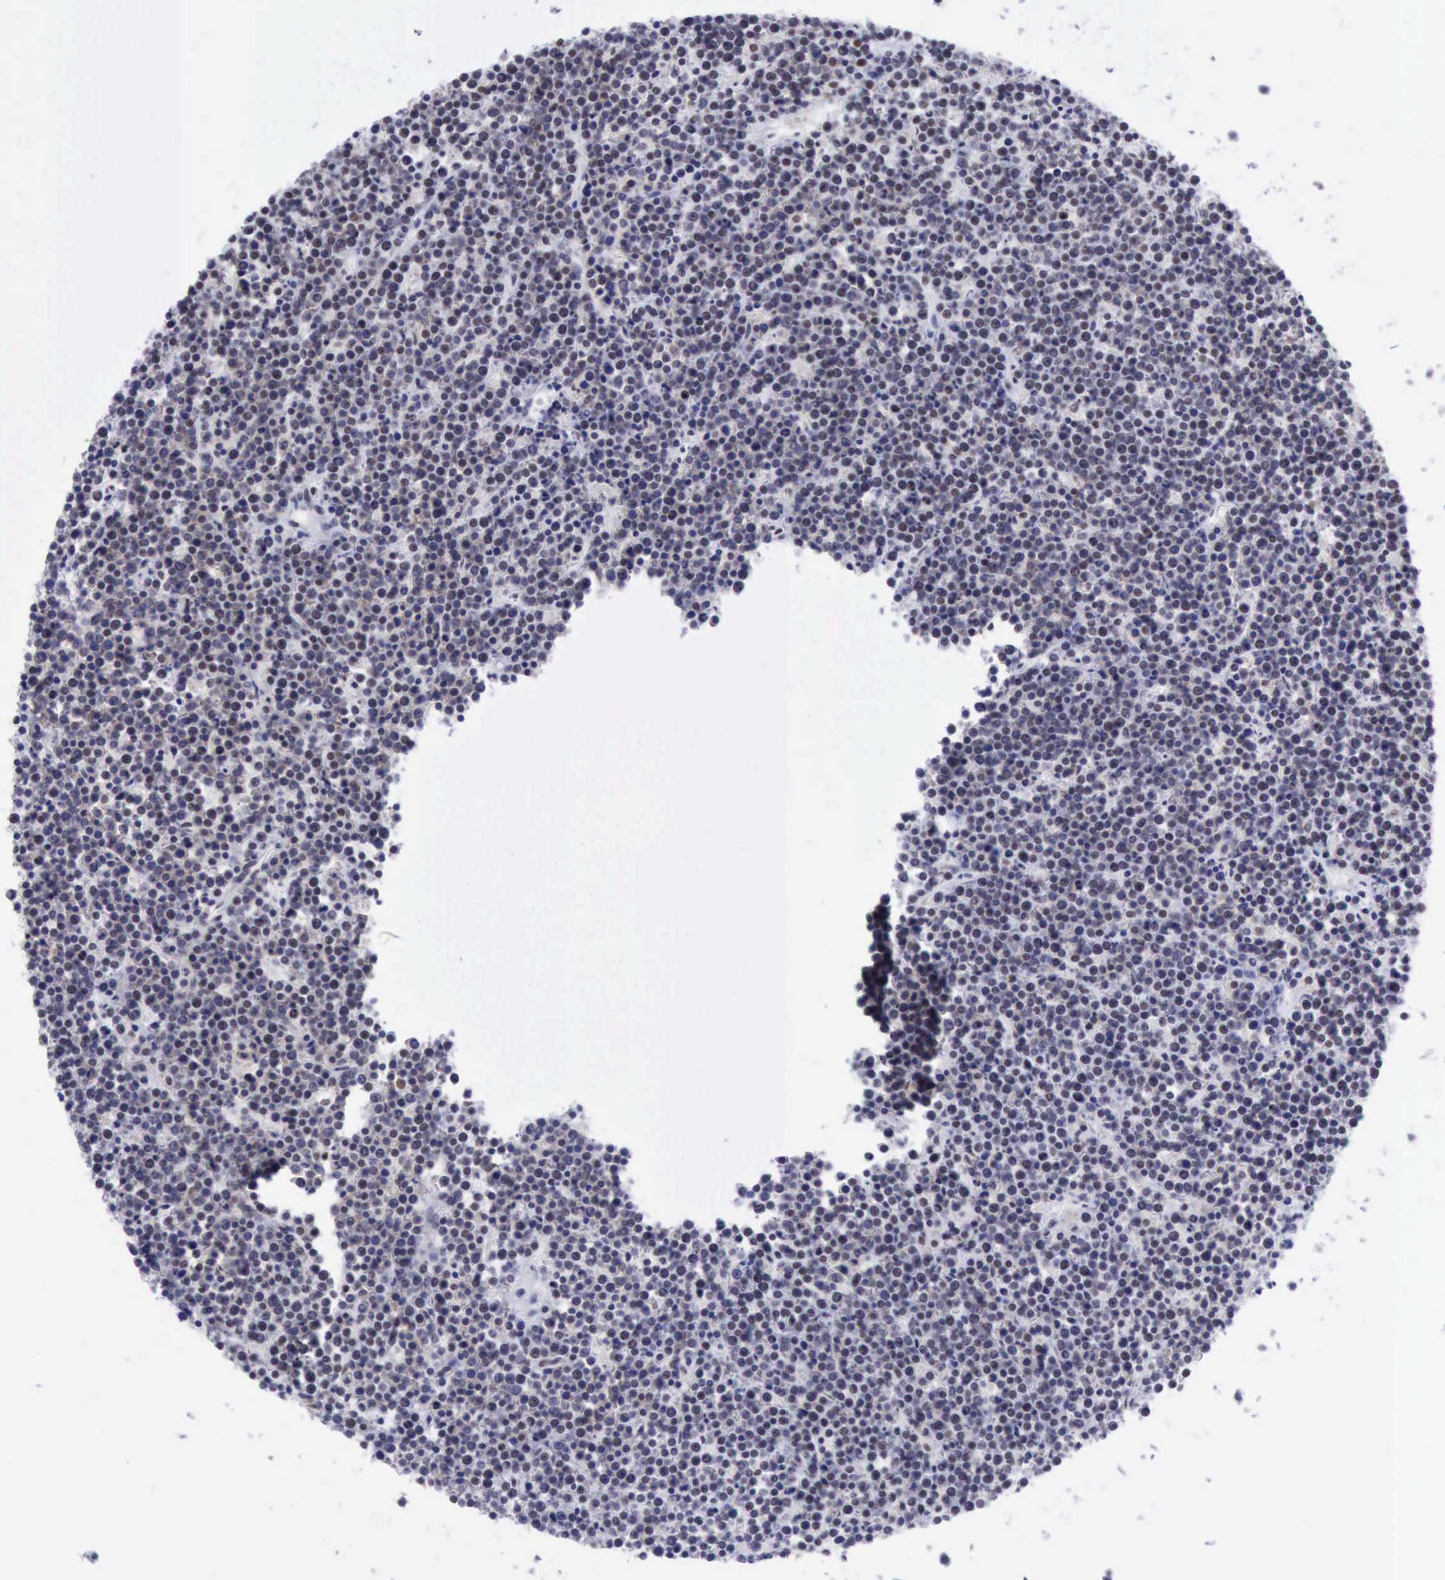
{"staining": {"intensity": "negative", "quantity": "none", "location": "none"}, "tissue": "lymphoma", "cell_type": "Tumor cells", "image_type": "cancer", "snomed": [{"axis": "morphology", "description": "Malignant lymphoma, non-Hodgkin's type, High grade"}, {"axis": "topography", "description": "Ovary"}], "caption": "IHC image of neoplastic tissue: lymphoma stained with DAB (3,3'-diaminobenzidine) demonstrates no significant protein staining in tumor cells. Brightfield microscopy of immunohistochemistry stained with DAB (brown) and hematoxylin (blue), captured at high magnification.", "gene": "ERCC4", "patient": {"sex": "female", "age": 56}}